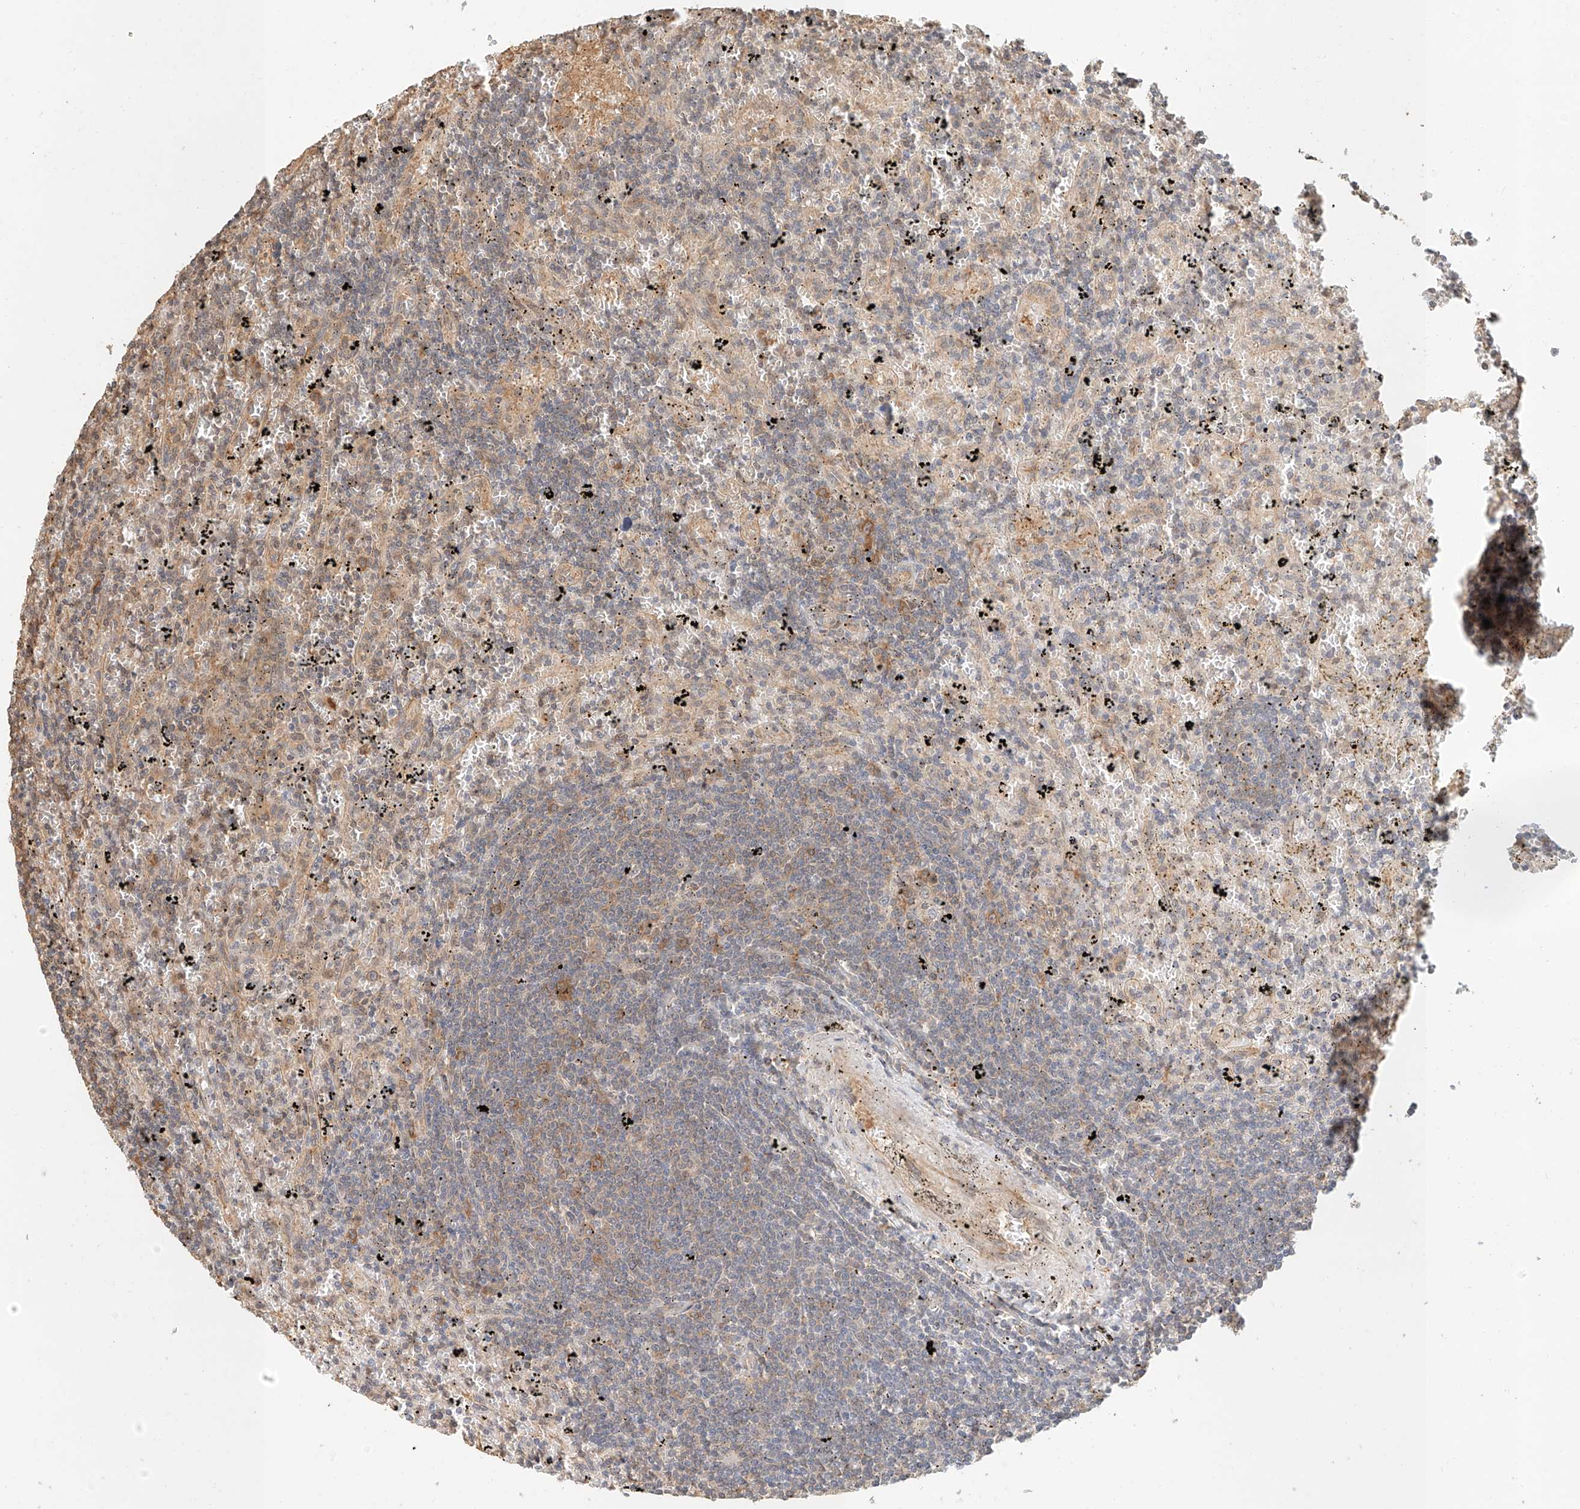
{"staining": {"intensity": "negative", "quantity": "none", "location": "none"}, "tissue": "lymphoma", "cell_type": "Tumor cells", "image_type": "cancer", "snomed": [{"axis": "morphology", "description": "Malignant lymphoma, non-Hodgkin's type, Low grade"}, {"axis": "topography", "description": "Spleen"}], "caption": "The micrograph demonstrates no significant positivity in tumor cells of lymphoma. Nuclei are stained in blue.", "gene": "NAP1L1", "patient": {"sex": "male", "age": 76}}